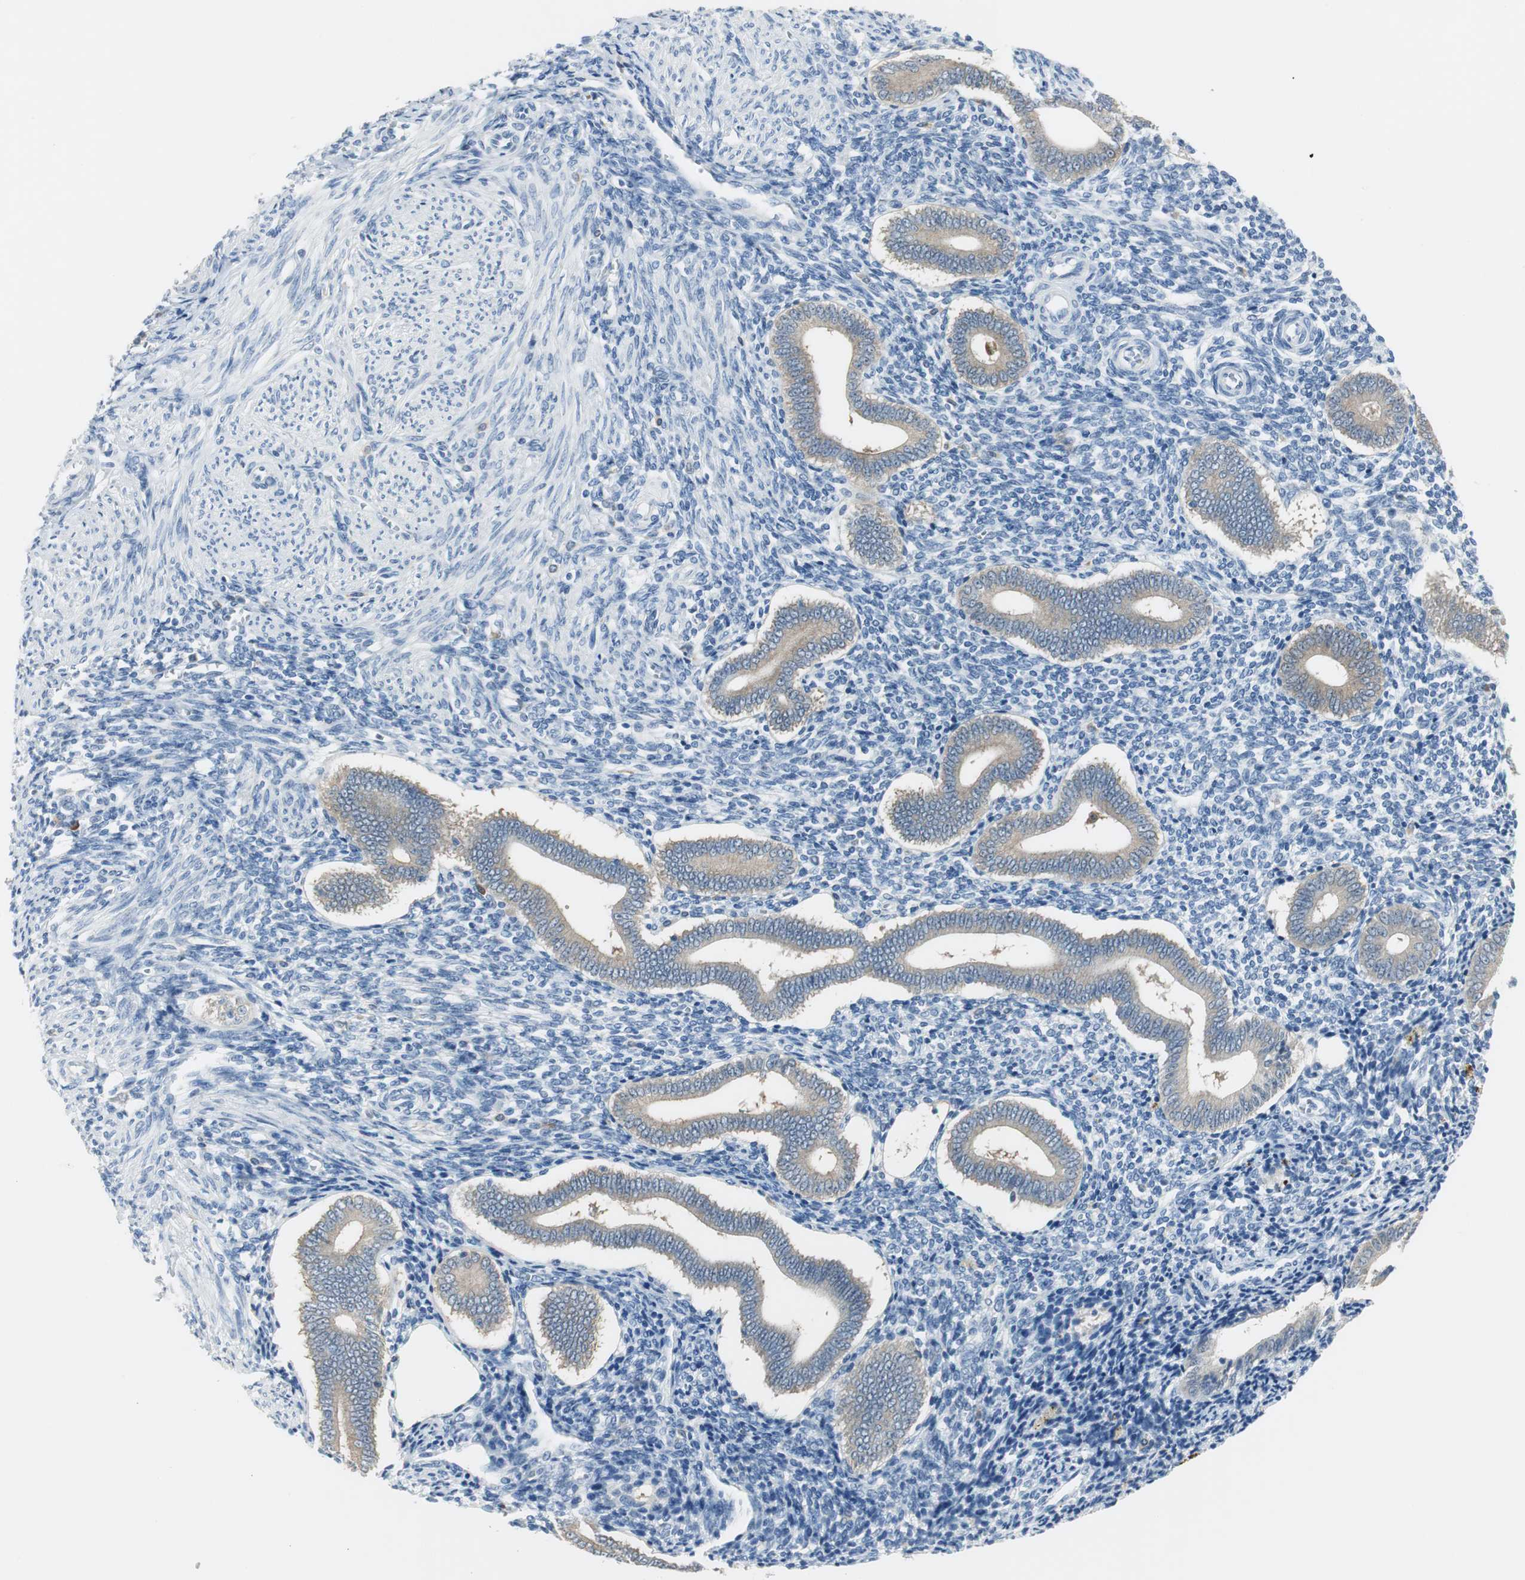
{"staining": {"intensity": "negative", "quantity": "none", "location": "none"}, "tissue": "endometrium", "cell_type": "Cells in endometrial stroma", "image_type": "normal", "snomed": [{"axis": "morphology", "description": "Normal tissue, NOS"}, {"axis": "topography", "description": "Uterus"}, {"axis": "topography", "description": "Endometrium"}], "caption": "Immunohistochemistry histopathology image of unremarkable human endometrium stained for a protein (brown), which exhibits no expression in cells in endometrial stroma.", "gene": "FBP1", "patient": {"sex": "female", "age": 33}}